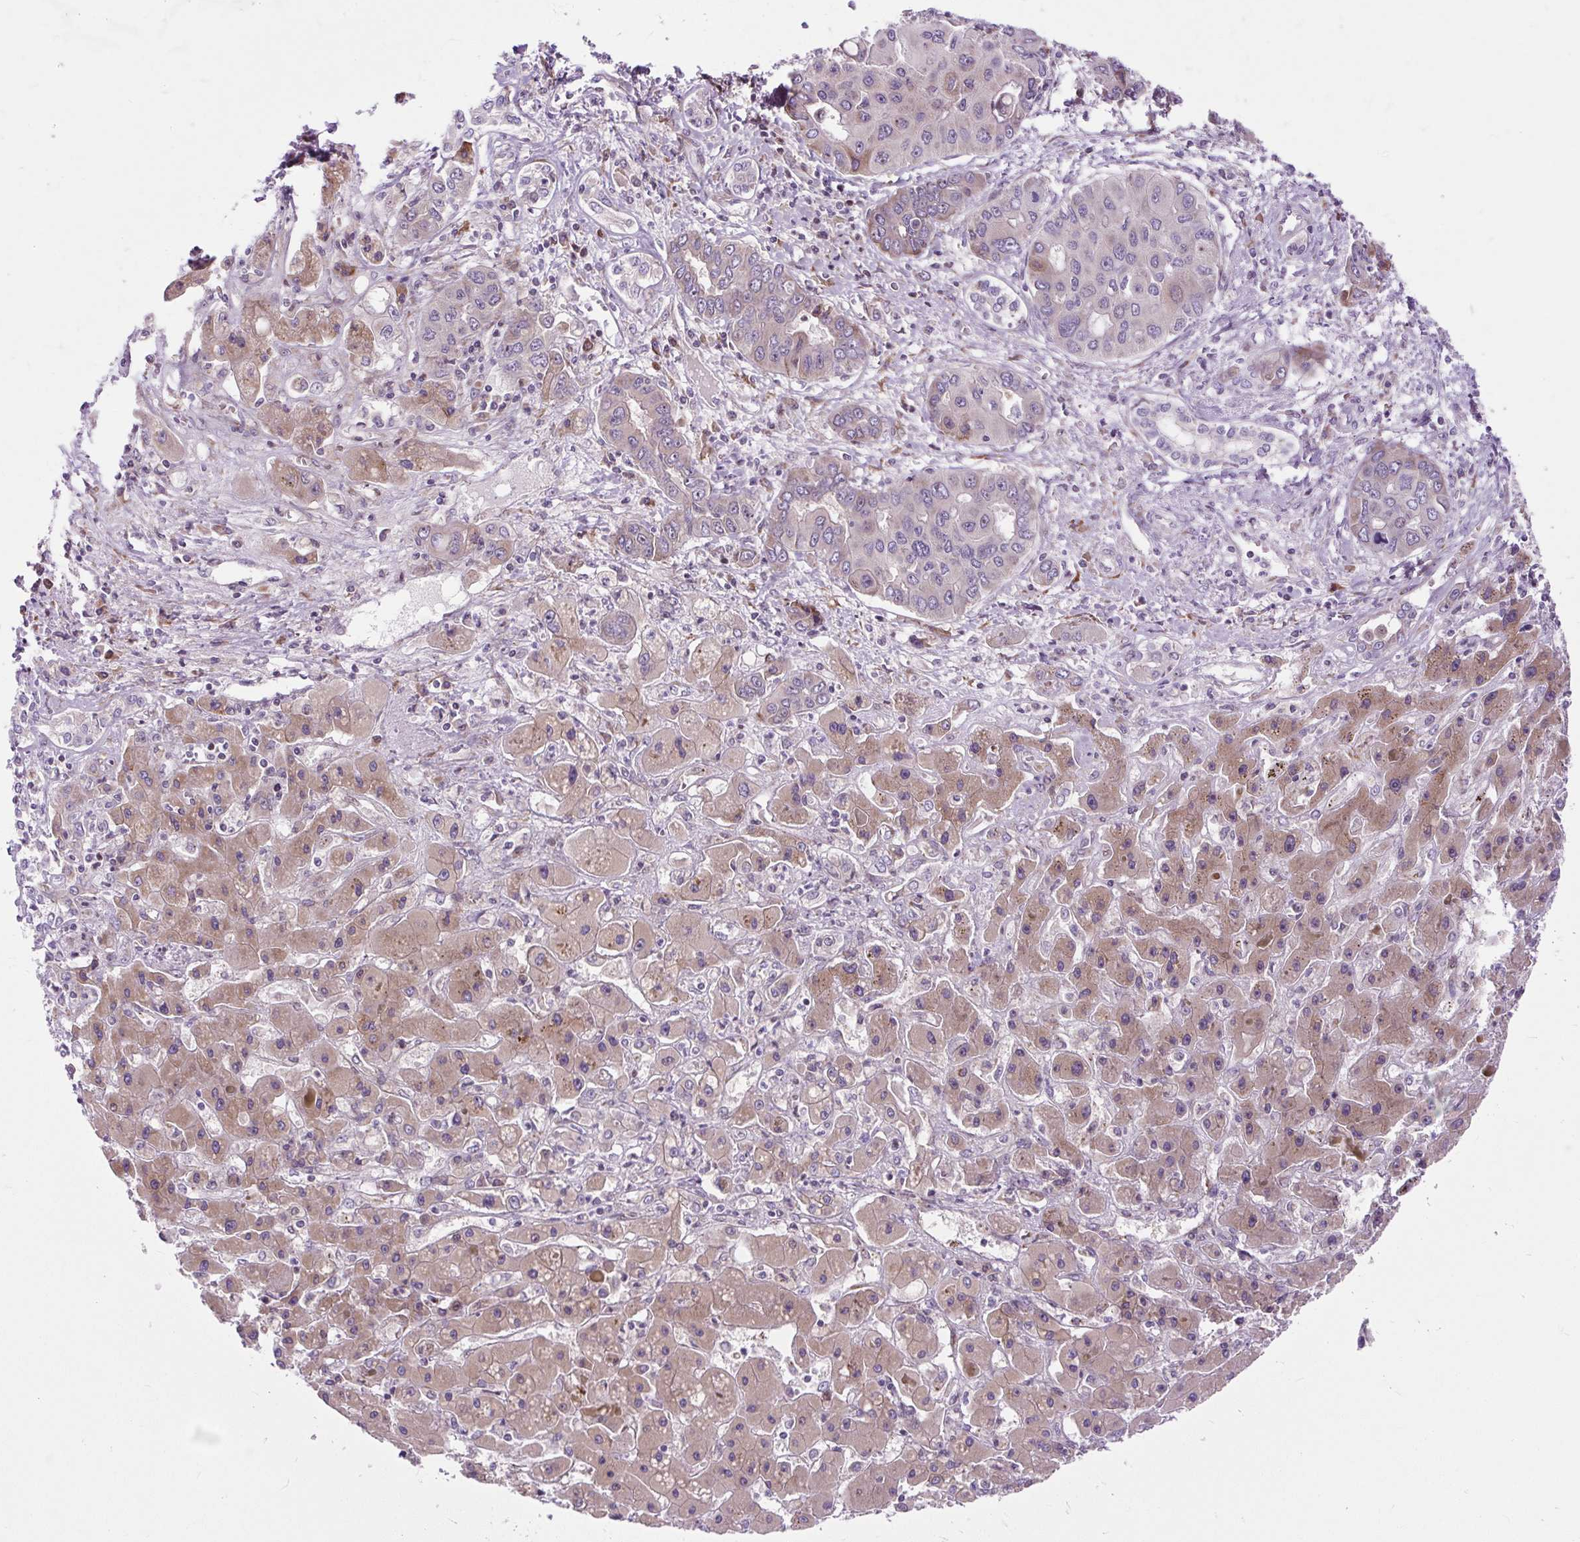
{"staining": {"intensity": "weak", "quantity": "<25%", "location": "cytoplasmic/membranous"}, "tissue": "liver cancer", "cell_type": "Tumor cells", "image_type": "cancer", "snomed": [{"axis": "morphology", "description": "Cholangiocarcinoma"}, {"axis": "topography", "description": "Liver"}], "caption": "Immunohistochemical staining of liver cancer (cholangiocarcinoma) exhibits no significant staining in tumor cells.", "gene": "CISD3", "patient": {"sex": "male", "age": 67}}